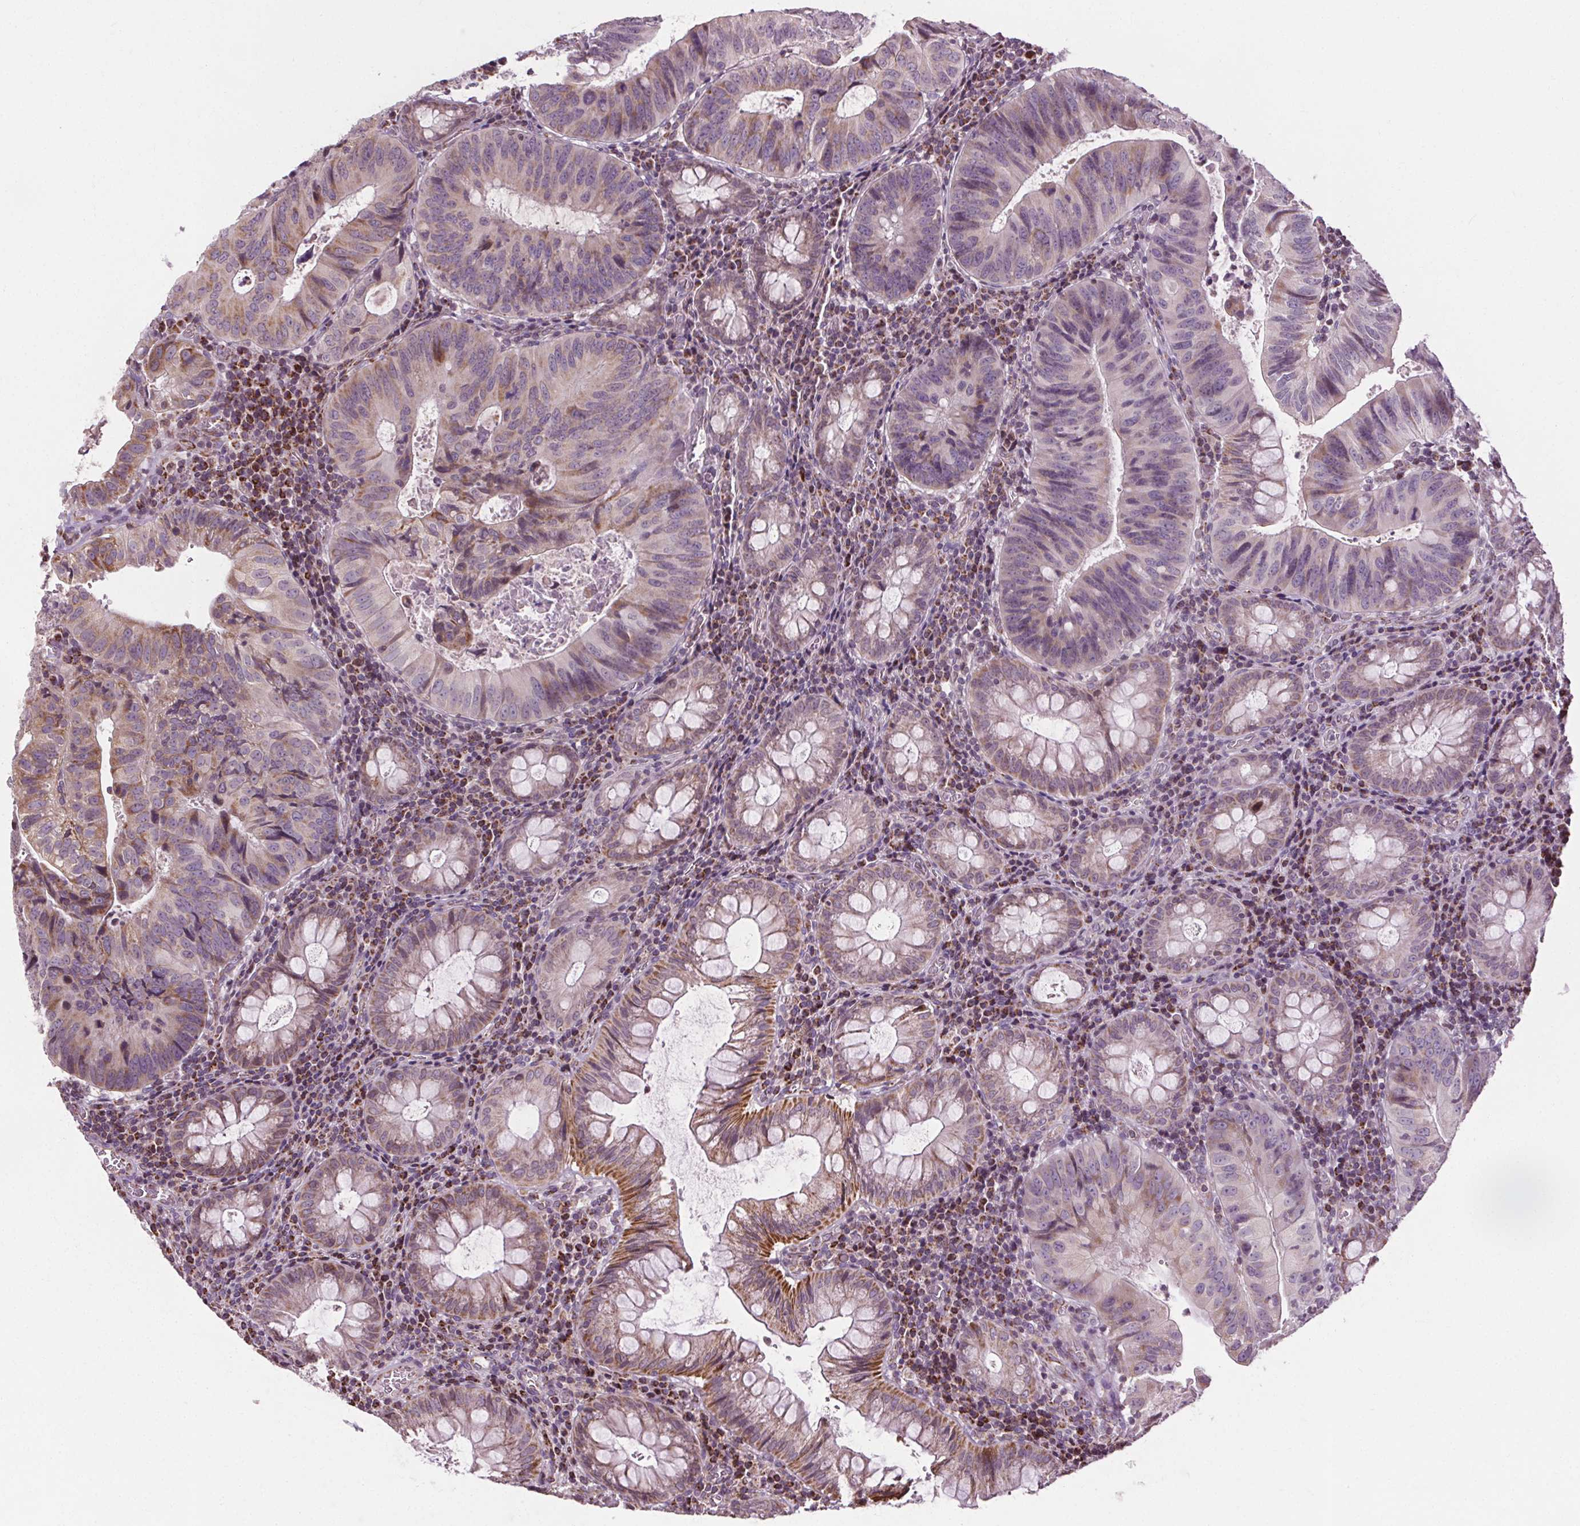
{"staining": {"intensity": "moderate", "quantity": "<25%", "location": "cytoplasmic/membranous"}, "tissue": "colorectal cancer", "cell_type": "Tumor cells", "image_type": "cancer", "snomed": [{"axis": "morphology", "description": "Adenocarcinoma, NOS"}, {"axis": "topography", "description": "Colon"}], "caption": "A photomicrograph of human adenocarcinoma (colorectal) stained for a protein shows moderate cytoplasmic/membranous brown staining in tumor cells. (Stains: DAB (3,3'-diaminobenzidine) in brown, nuclei in blue, Microscopy: brightfield microscopy at high magnification).", "gene": "LFNG", "patient": {"sex": "male", "age": 67}}